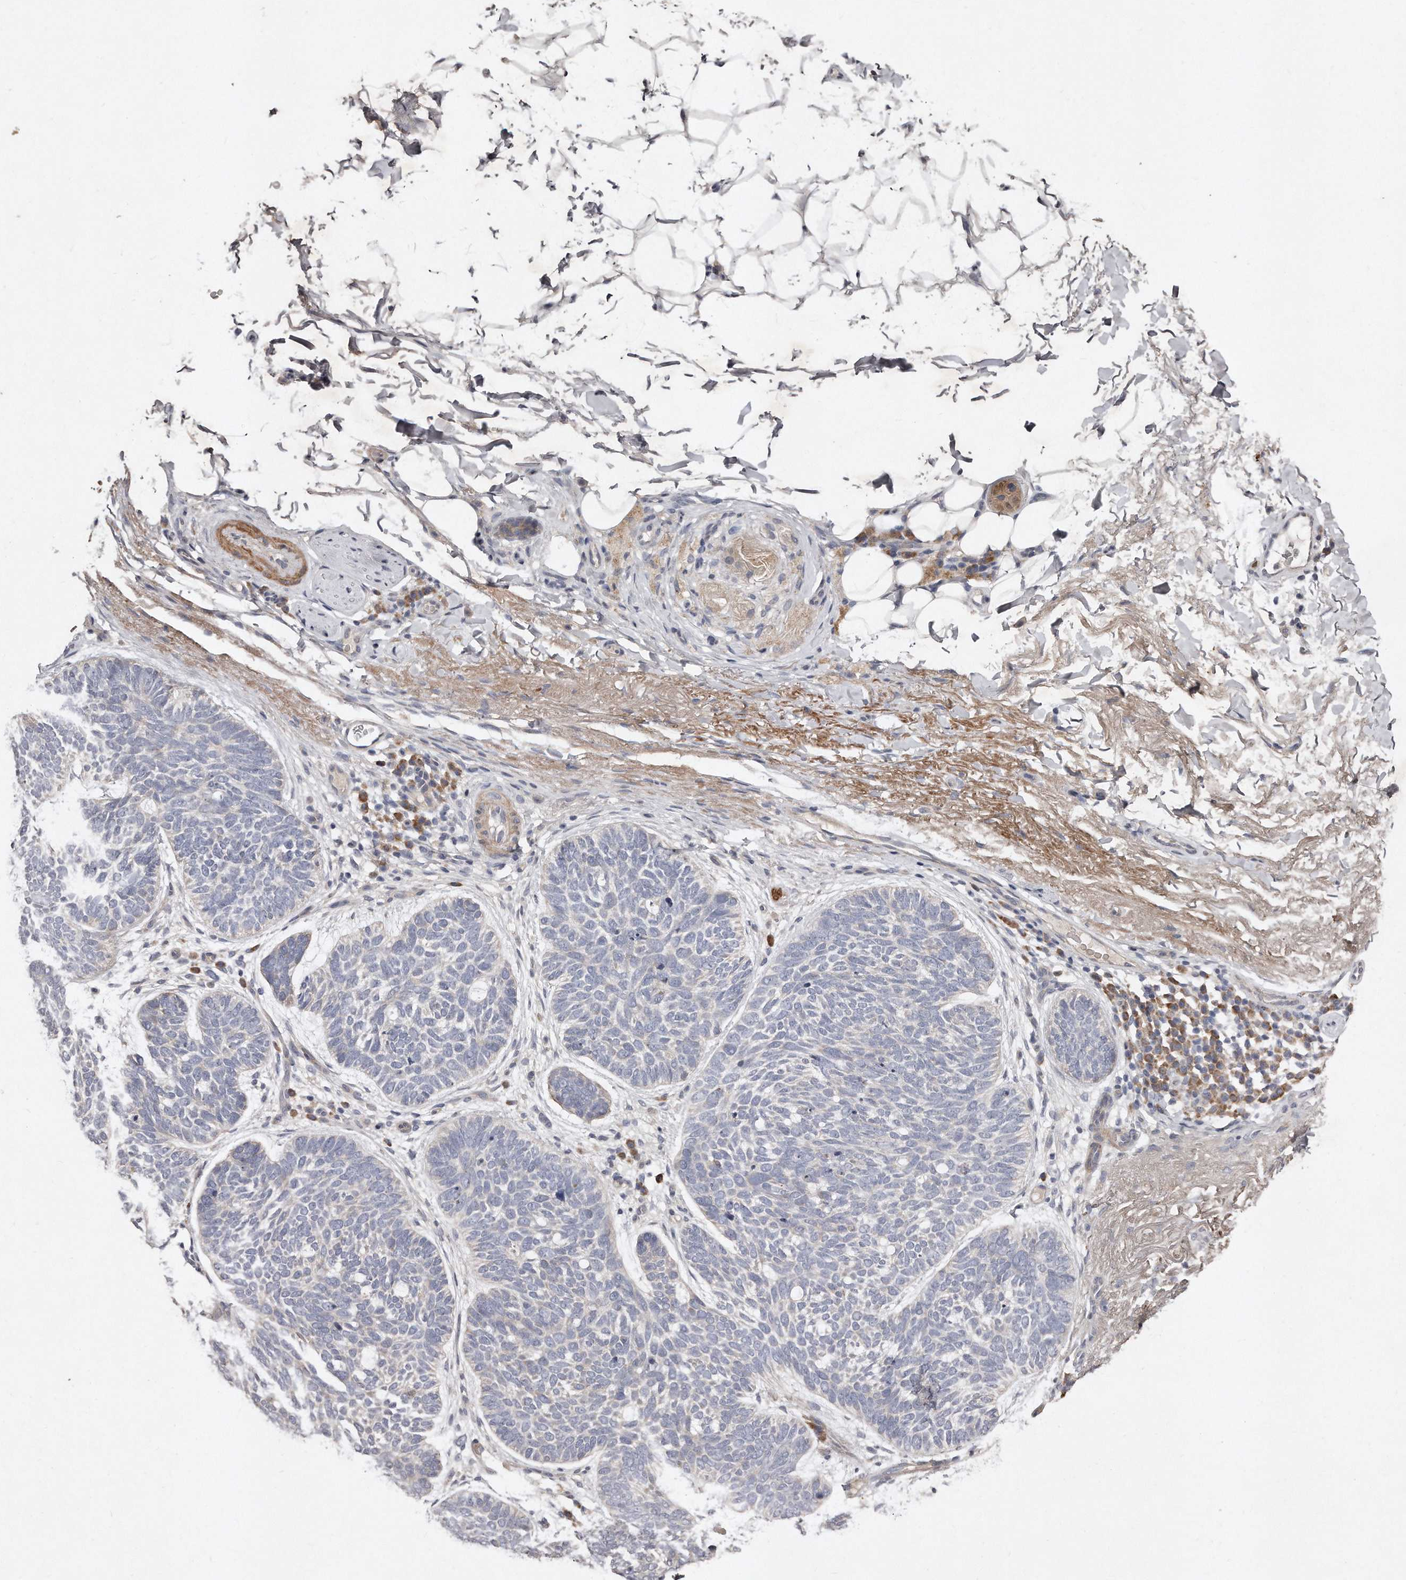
{"staining": {"intensity": "negative", "quantity": "none", "location": "none"}, "tissue": "skin cancer", "cell_type": "Tumor cells", "image_type": "cancer", "snomed": [{"axis": "morphology", "description": "Basal cell carcinoma"}, {"axis": "topography", "description": "Skin"}], "caption": "Immunohistochemistry of basal cell carcinoma (skin) demonstrates no expression in tumor cells.", "gene": "TECR", "patient": {"sex": "female", "age": 85}}